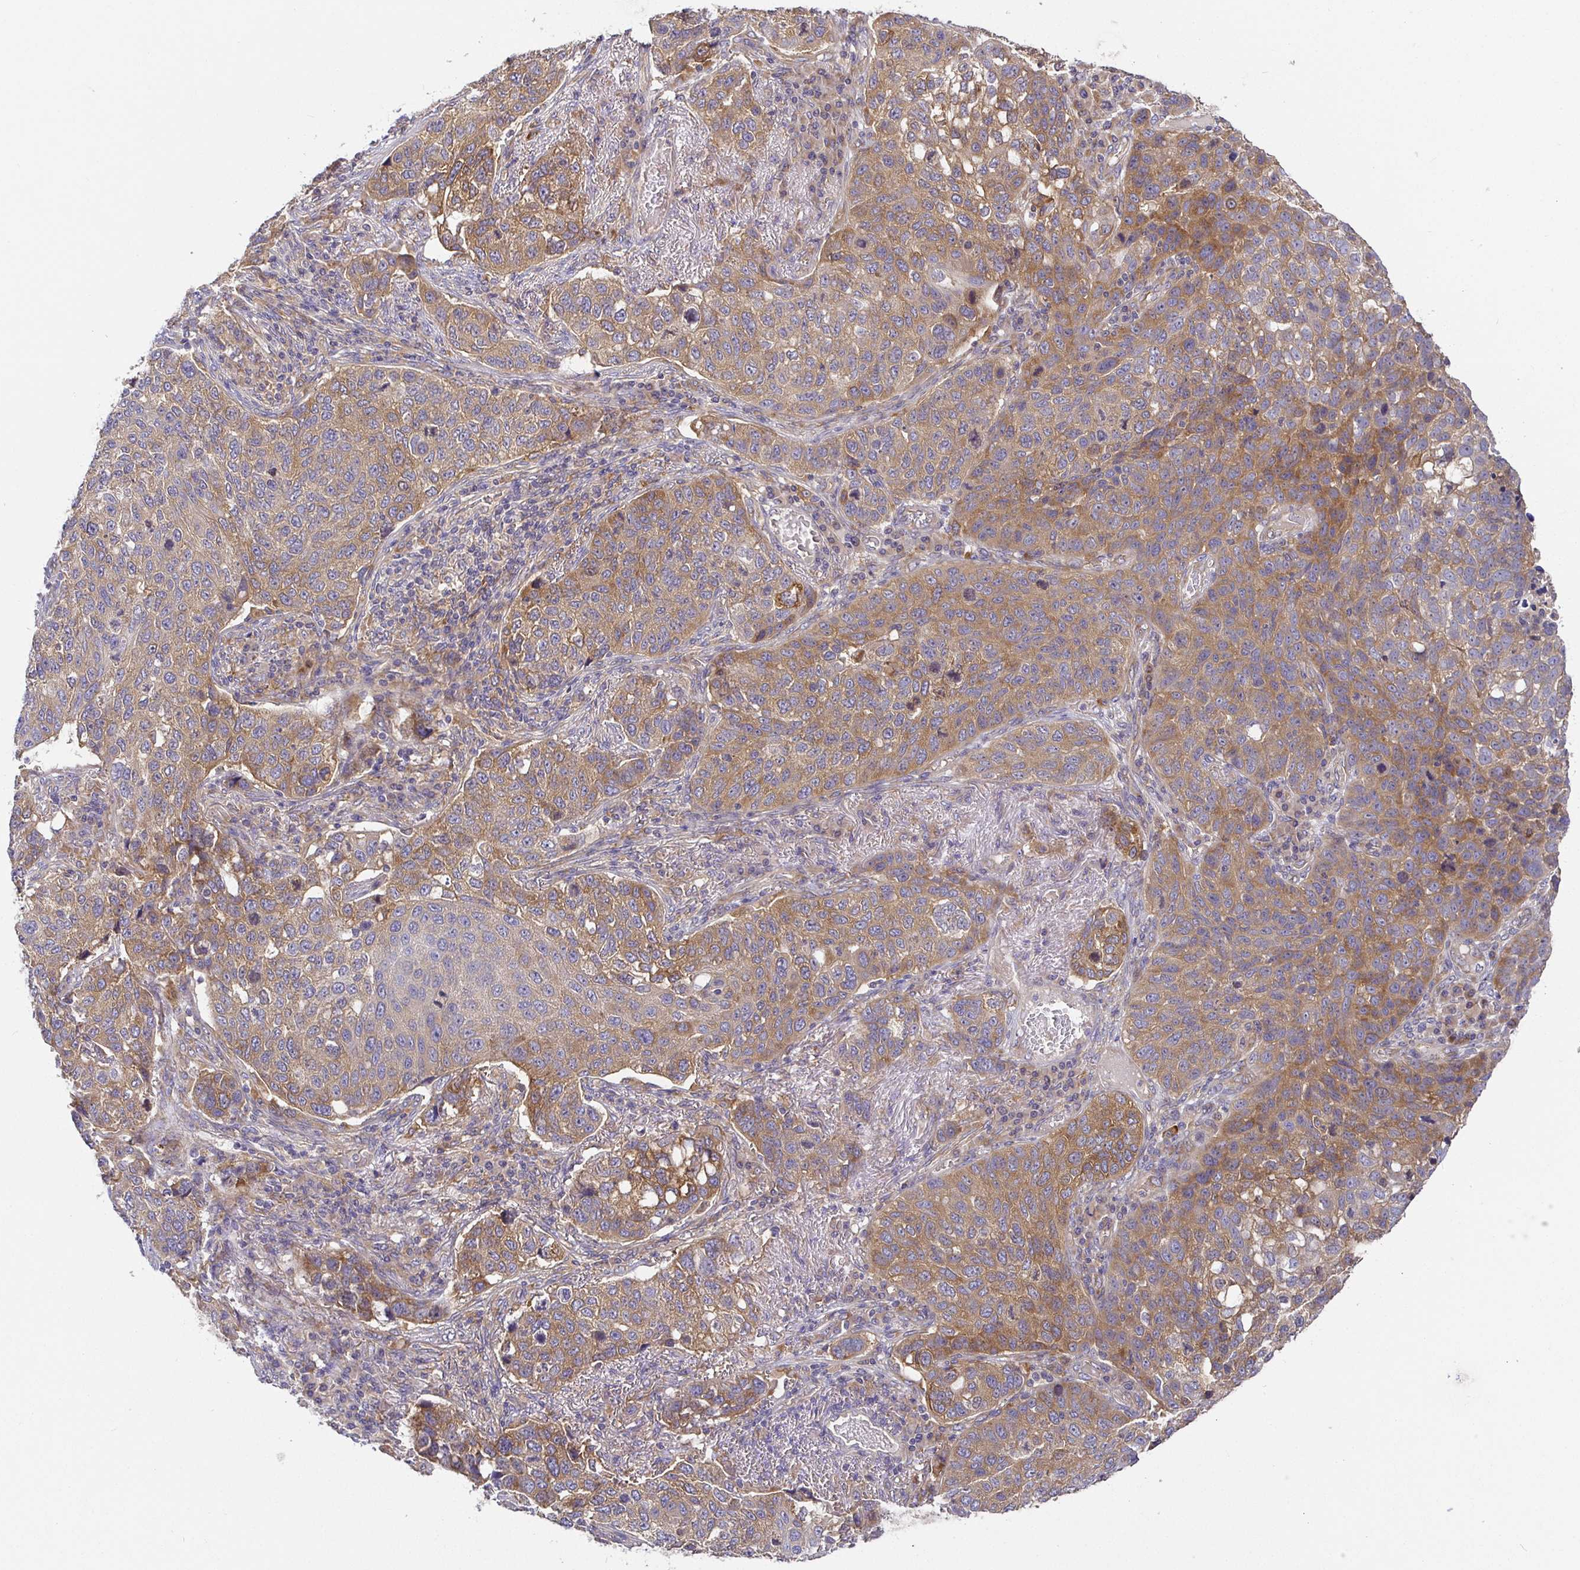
{"staining": {"intensity": "moderate", "quantity": ">75%", "location": "cytoplasmic/membranous"}, "tissue": "lung cancer", "cell_type": "Tumor cells", "image_type": "cancer", "snomed": [{"axis": "morphology", "description": "Squamous cell carcinoma, NOS"}, {"axis": "topography", "description": "Lymph node"}, {"axis": "topography", "description": "Lung"}], "caption": "Immunohistochemical staining of lung cancer (squamous cell carcinoma) reveals moderate cytoplasmic/membranous protein positivity in approximately >75% of tumor cells. (IHC, brightfield microscopy, high magnification).", "gene": "SNX8", "patient": {"sex": "male", "age": 61}}